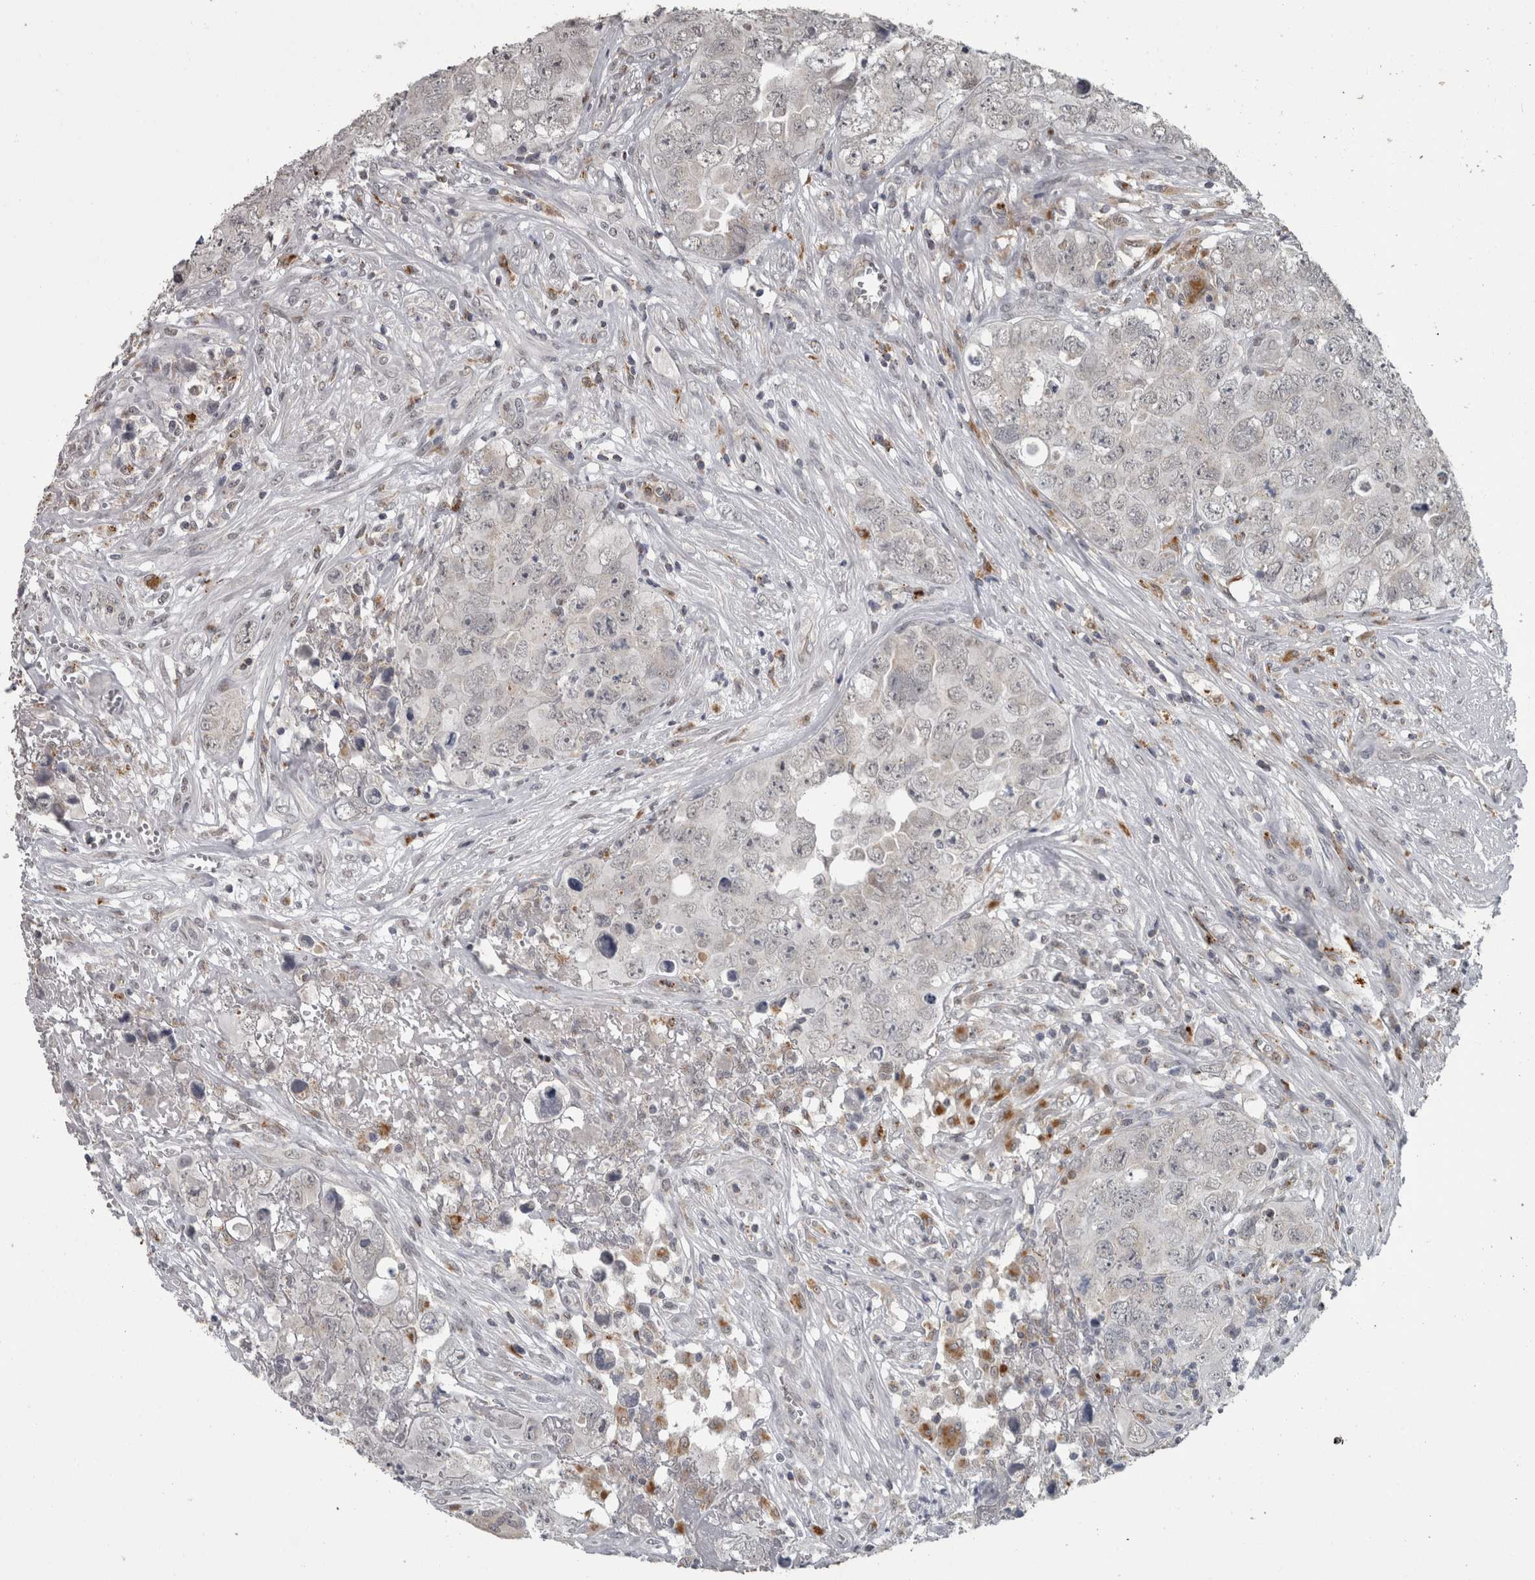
{"staining": {"intensity": "negative", "quantity": "none", "location": "none"}, "tissue": "testis cancer", "cell_type": "Tumor cells", "image_type": "cancer", "snomed": [{"axis": "morphology", "description": "Seminoma, NOS"}, {"axis": "morphology", "description": "Carcinoma, Embryonal, NOS"}, {"axis": "topography", "description": "Testis"}], "caption": "DAB (3,3'-diaminobenzidine) immunohistochemical staining of testis cancer (seminoma) demonstrates no significant staining in tumor cells.", "gene": "NAAA", "patient": {"sex": "male", "age": 43}}